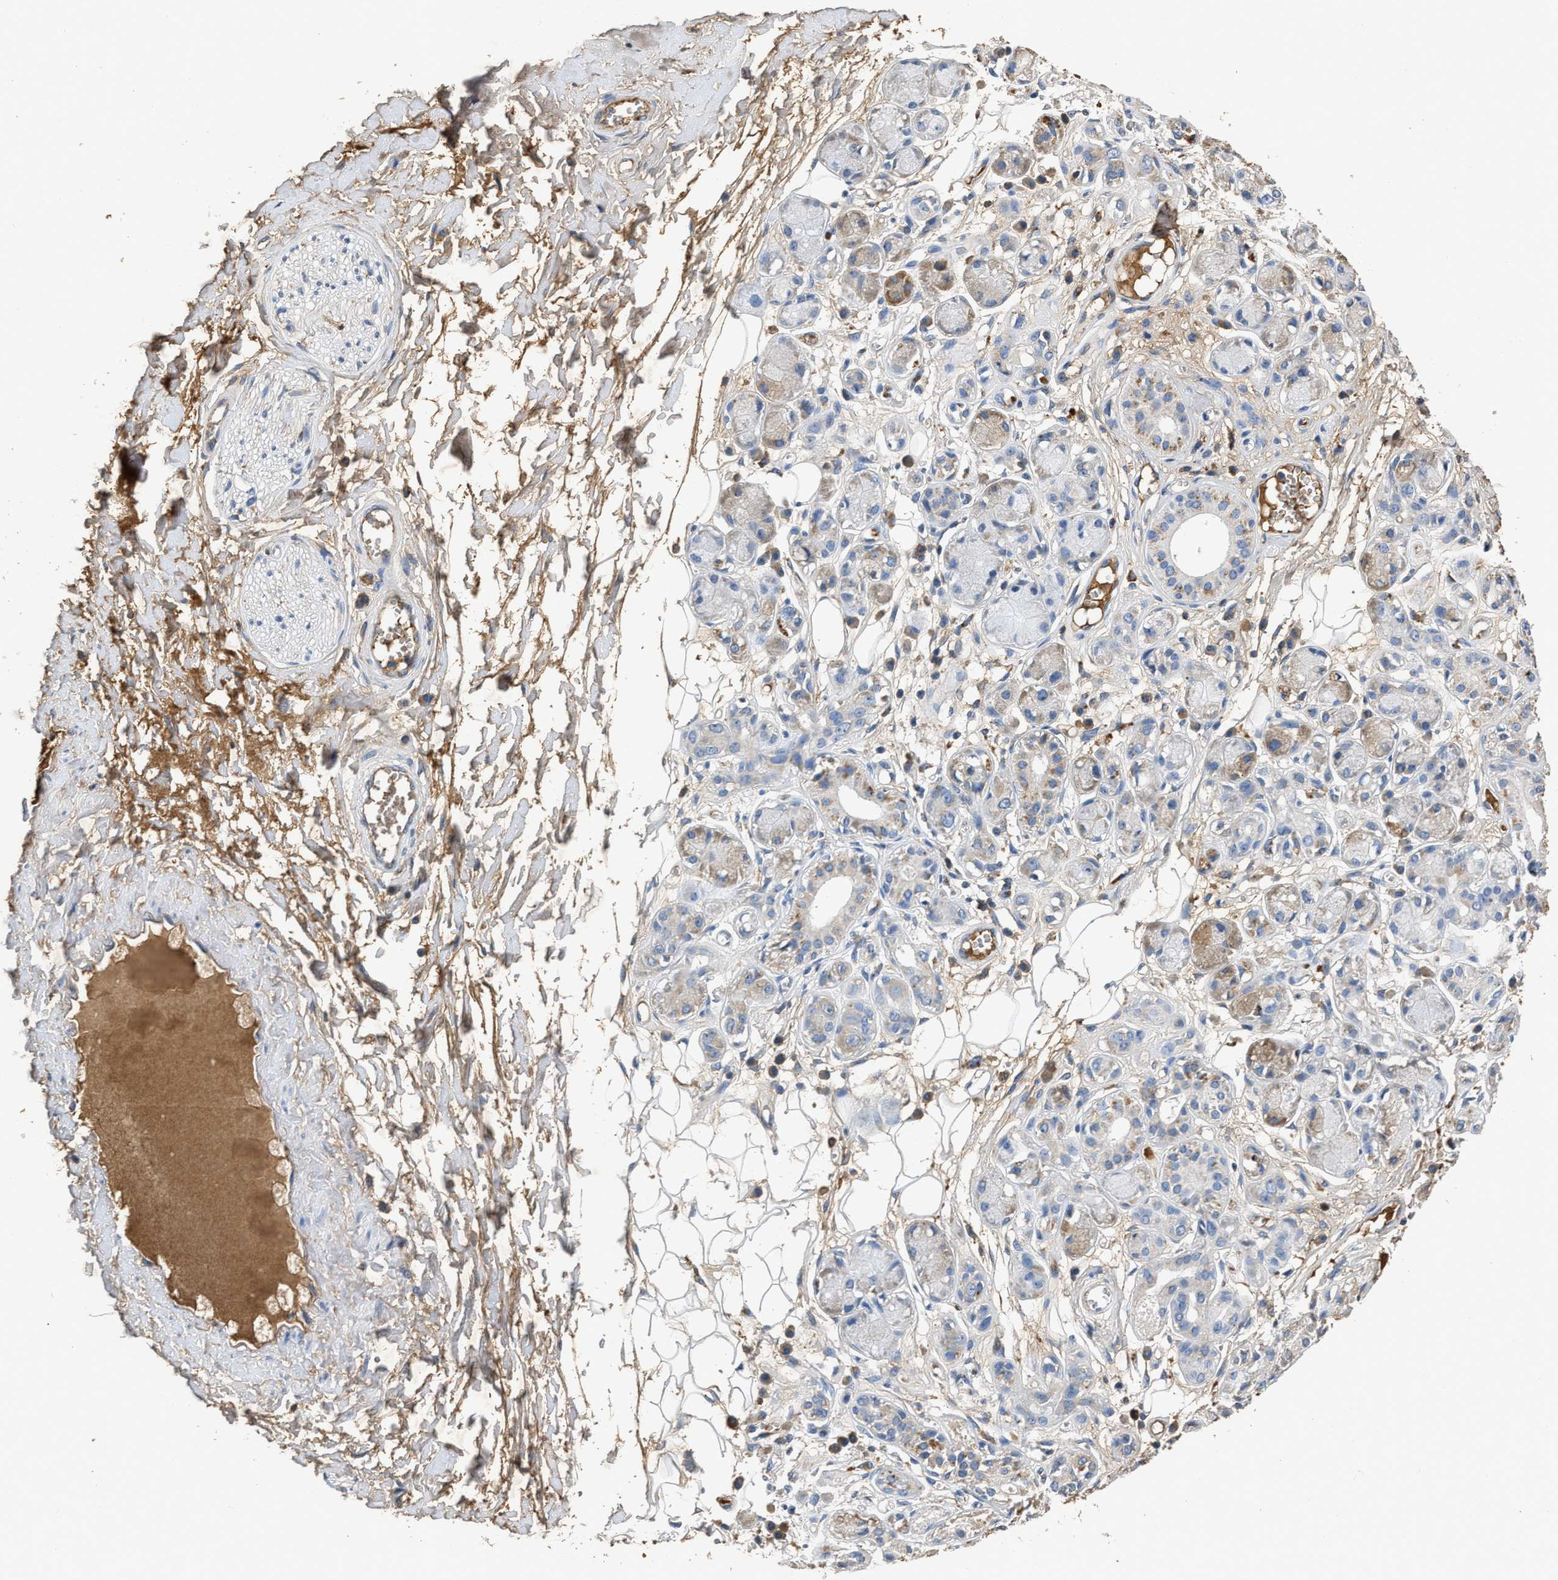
{"staining": {"intensity": "moderate", "quantity": ">75%", "location": "cytoplasmic/membranous"}, "tissue": "adipose tissue", "cell_type": "Adipocytes", "image_type": "normal", "snomed": [{"axis": "morphology", "description": "Normal tissue, NOS"}, {"axis": "morphology", "description": "Inflammation, NOS"}, {"axis": "topography", "description": "Salivary gland"}, {"axis": "topography", "description": "Peripheral nerve tissue"}], "caption": "Moderate cytoplasmic/membranous positivity is seen in approximately >75% of adipocytes in normal adipose tissue.", "gene": "C3", "patient": {"sex": "female", "age": 75}}